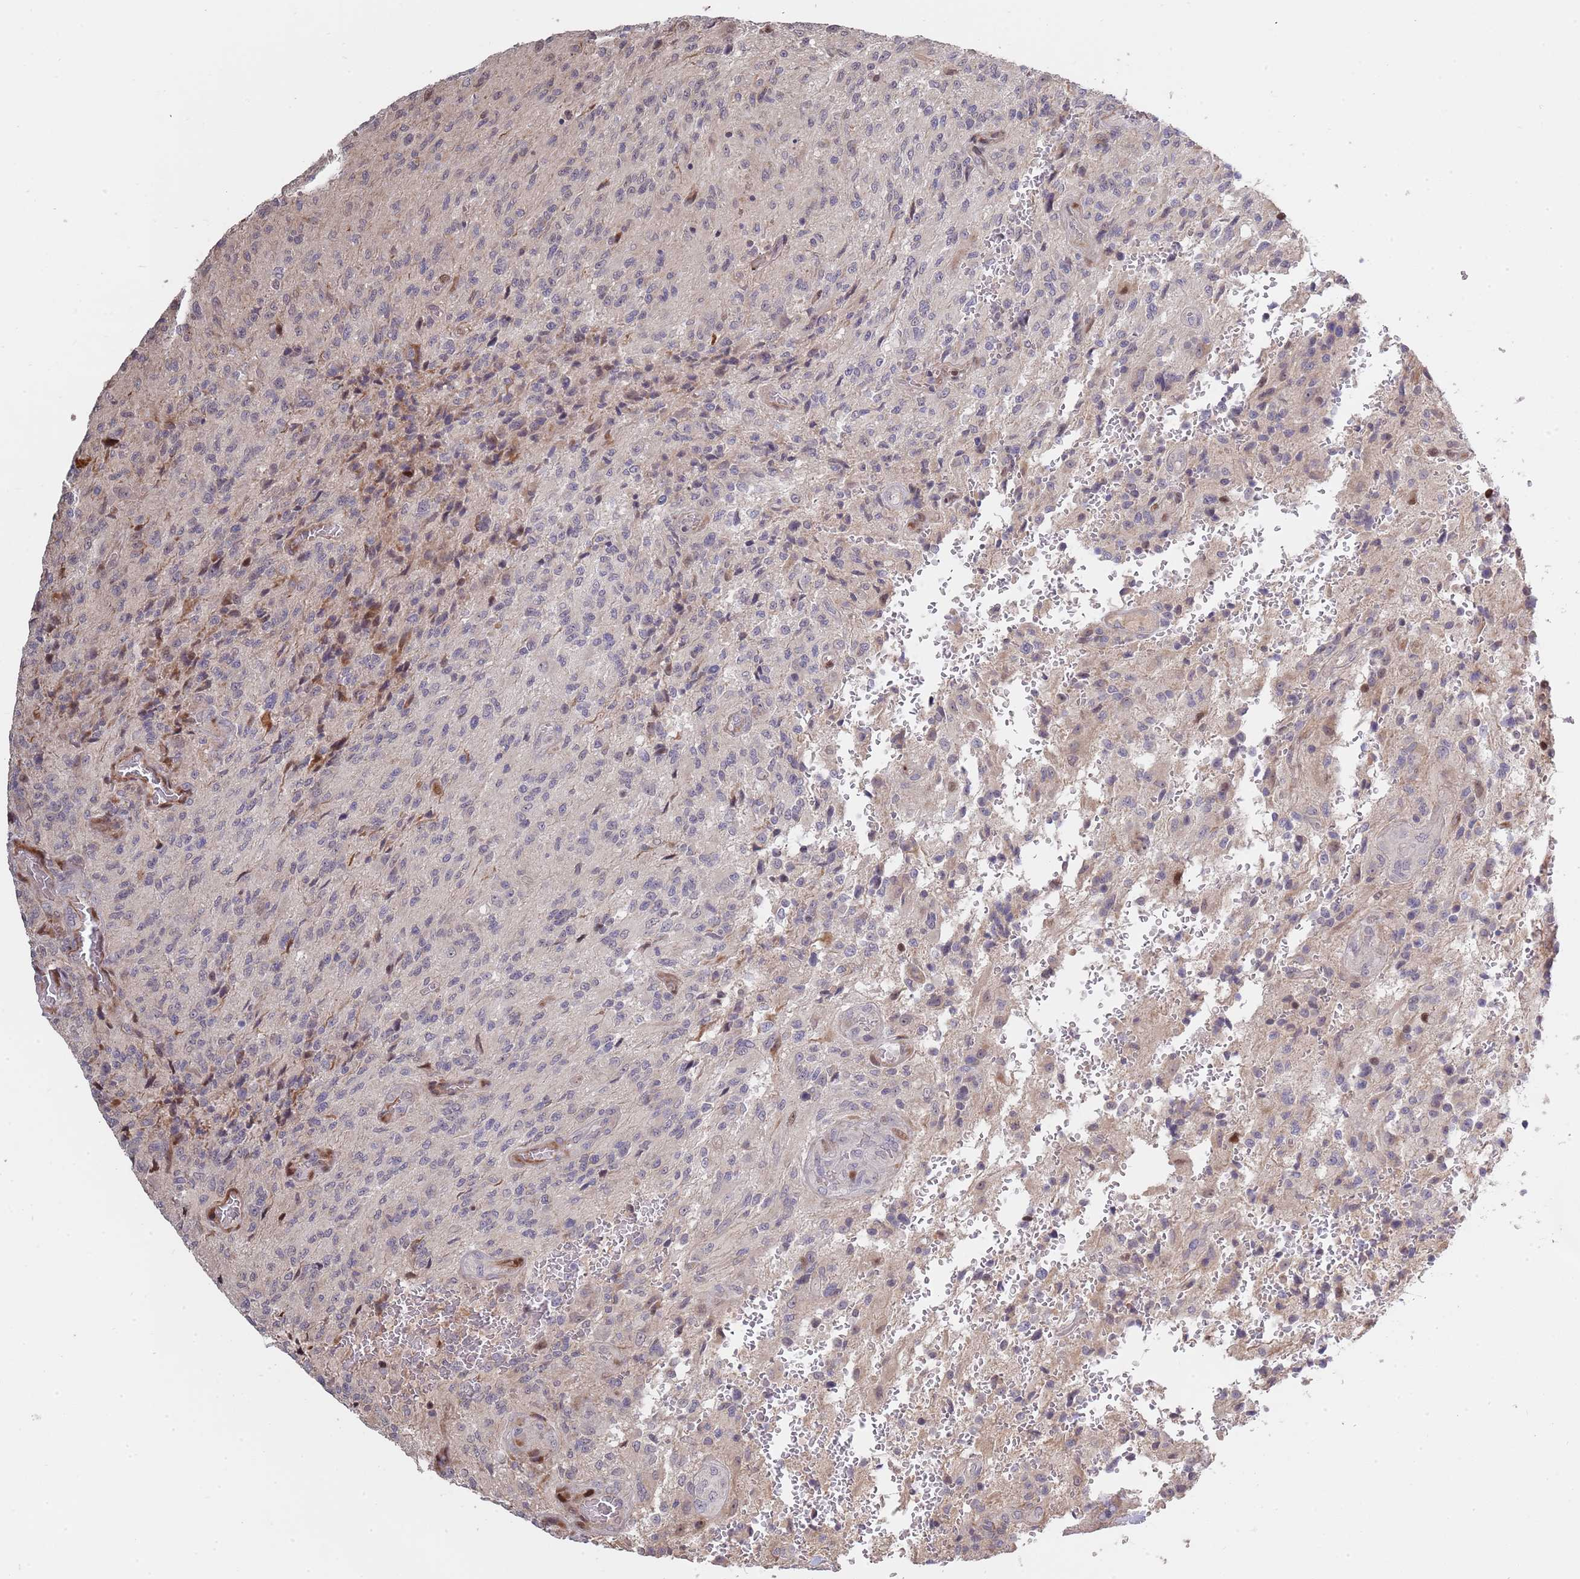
{"staining": {"intensity": "negative", "quantity": "none", "location": "none"}, "tissue": "glioma", "cell_type": "Tumor cells", "image_type": "cancer", "snomed": [{"axis": "morphology", "description": "Normal tissue, NOS"}, {"axis": "morphology", "description": "Glioma, malignant, High grade"}, {"axis": "topography", "description": "Cerebral cortex"}], "caption": "An IHC photomicrograph of malignant glioma (high-grade) is shown. There is no staining in tumor cells of malignant glioma (high-grade).", "gene": "SYNDIG1L", "patient": {"sex": "male", "age": 56}}